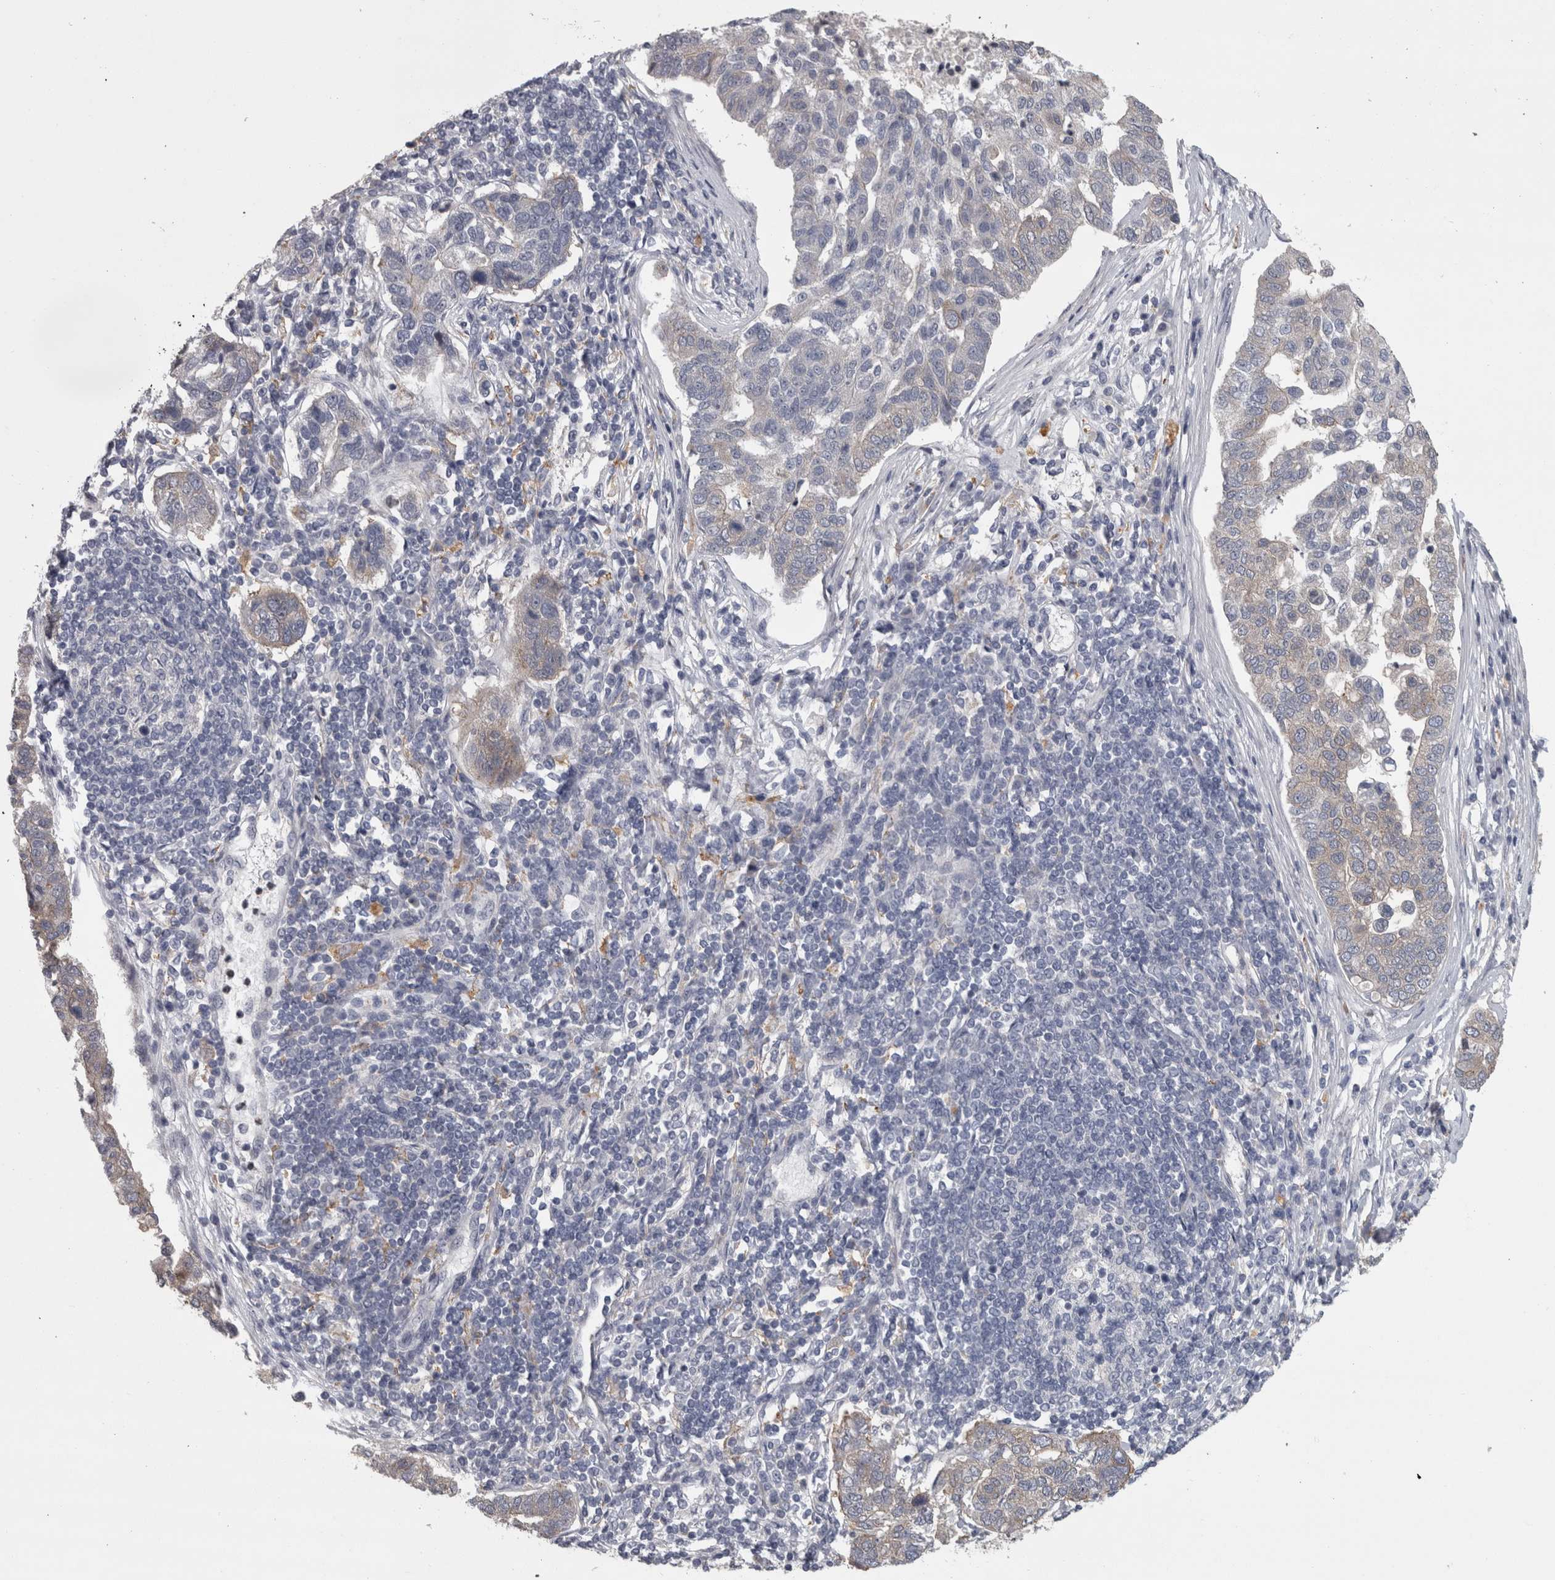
{"staining": {"intensity": "weak", "quantity": "<25%", "location": "cytoplasmic/membranous"}, "tissue": "pancreatic cancer", "cell_type": "Tumor cells", "image_type": "cancer", "snomed": [{"axis": "morphology", "description": "Adenocarcinoma, NOS"}, {"axis": "topography", "description": "Pancreas"}], "caption": "Human pancreatic cancer (adenocarcinoma) stained for a protein using immunohistochemistry (IHC) exhibits no expression in tumor cells.", "gene": "PRKCI", "patient": {"sex": "female", "age": 61}}